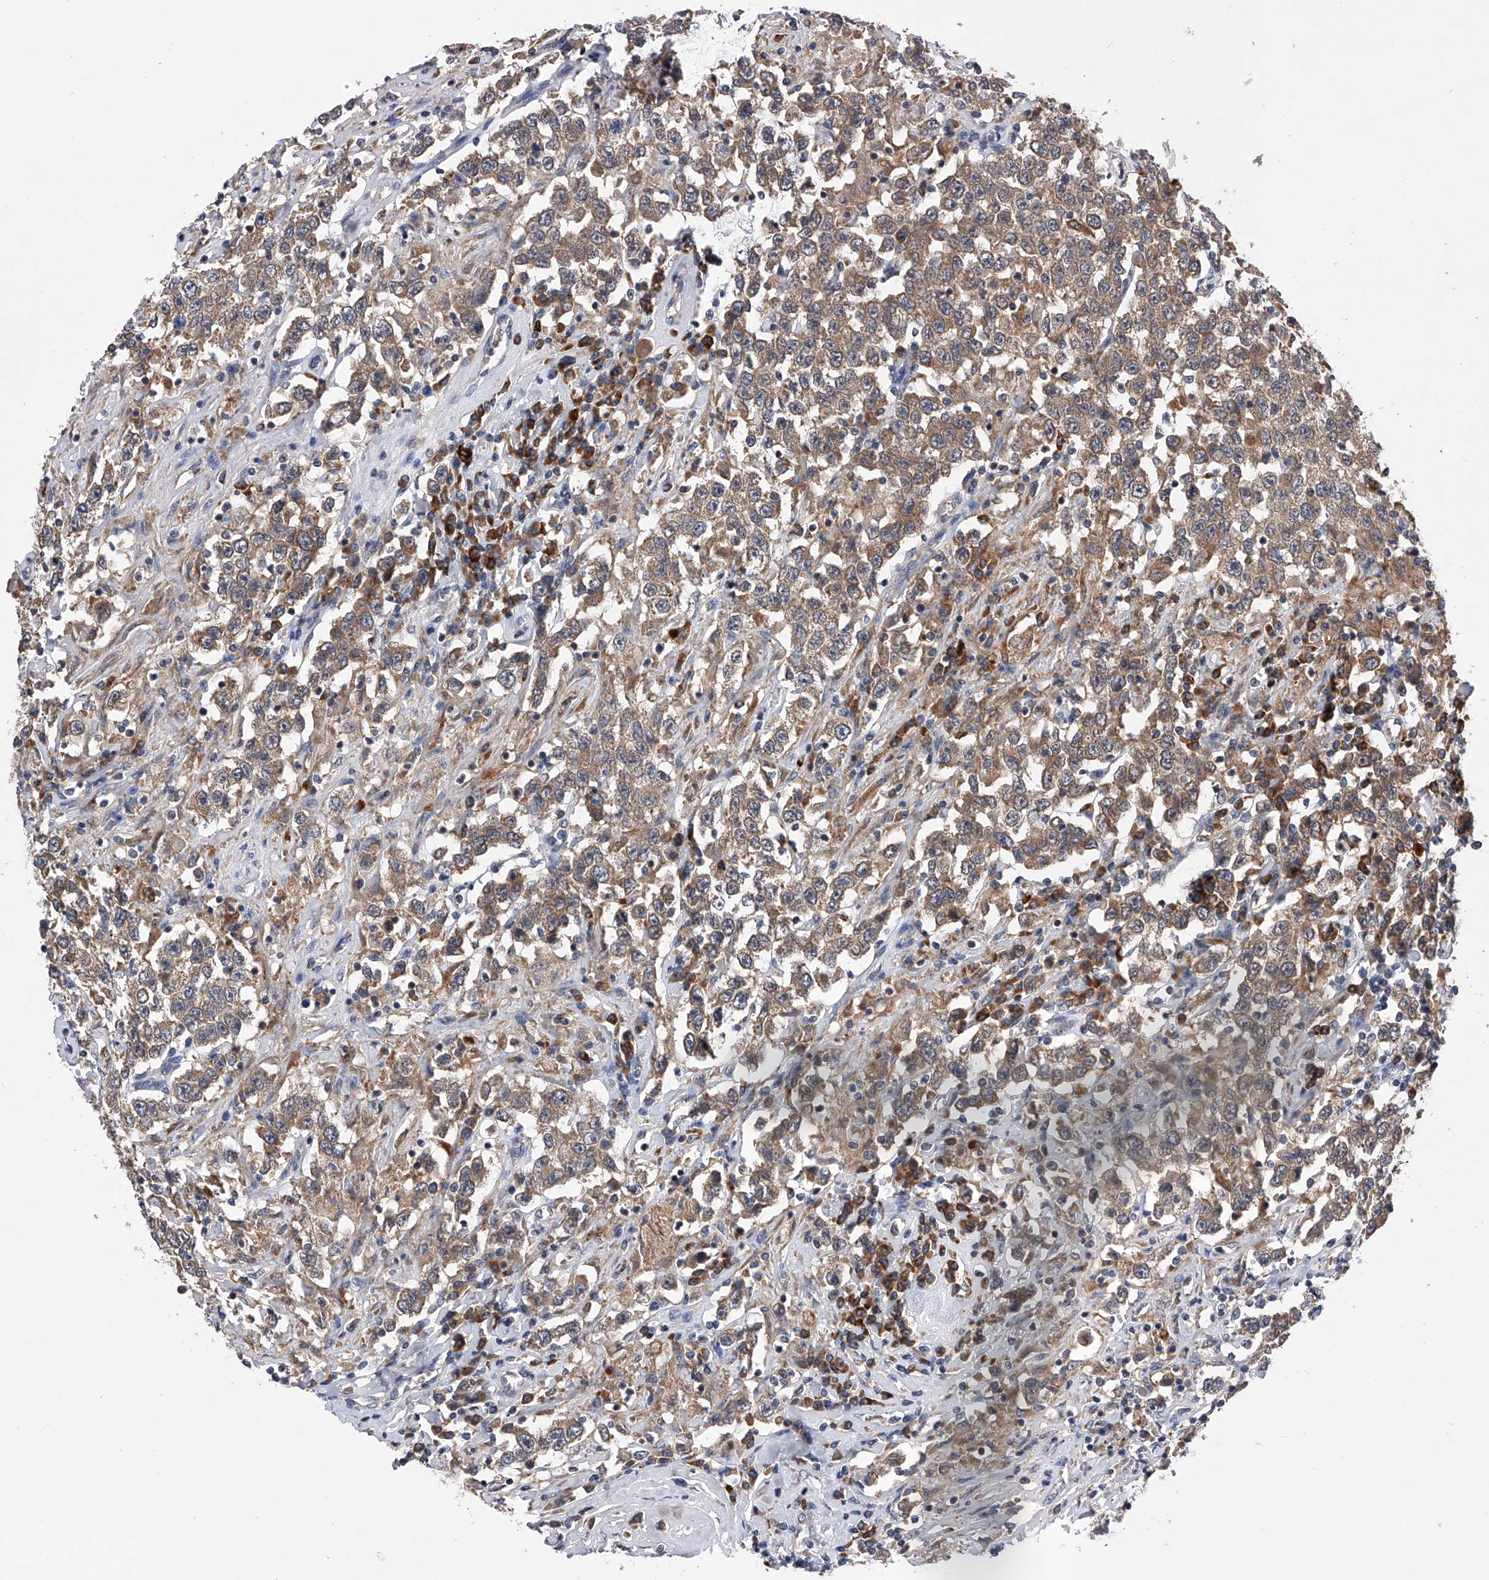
{"staining": {"intensity": "moderate", "quantity": ">75%", "location": "cytoplasmic/membranous"}, "tissue": "testis cancer", "cell_type": "Tumor cells", "image_type": "cancer", "snomed": [{"axis": "morphology", "description": "Seminoma, NOS"}, {"axis": "topography", "description": "Testis"}], "caption": "Protein analysis of testis seminoma tissue shows moderate cytoplasmic/membranous positivity in approximately >75% of tumor cells. (DAB IHC with brightfield microscopy, high magnification).", "gene": "SPOCK1", "patient": {"sex": "male", "age": 41}}